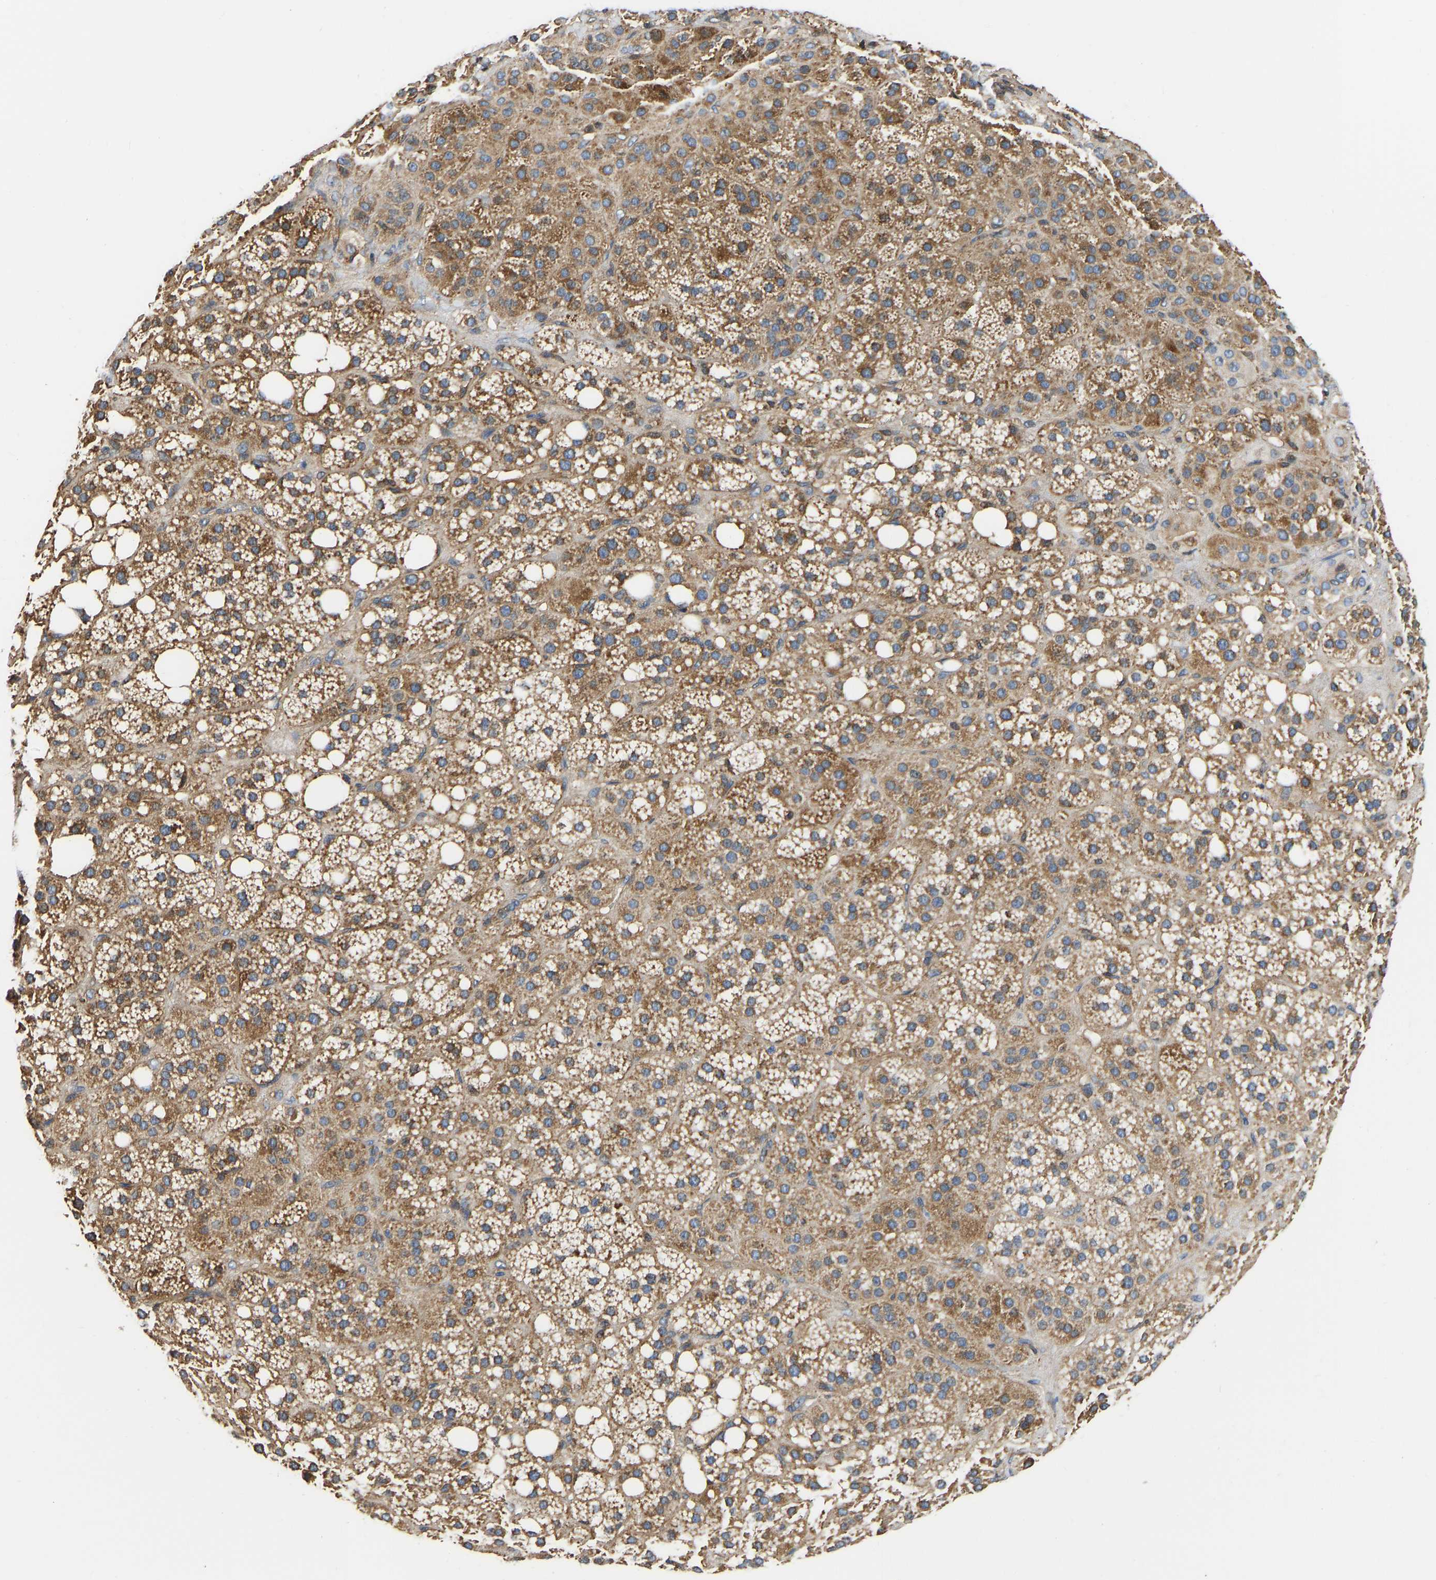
{"staining": {"intensity": "moderate", "quantity": ">75%", "location": "cytoplasmic/membranous"}, "tissue": "adrenal gland", "cell_type": "Glandular cells", "image_type": "normal", "snomed": [{"axis": "morphology", "description": "Normal tissue, NOS"}, {"axis": "topography", "description": "Adrenal gland"}], "caption": "Protein staining of normal adrenal gland shows moderate cytoplasmic/membranous positivity in about >75% of glandular cells. (Stains: DAB in brown, nuclei in blue, Microscopy: brightfield microscopy at high magnification).", "gene": "FLNB", "patient": {"sex": "female", "age": 59}}